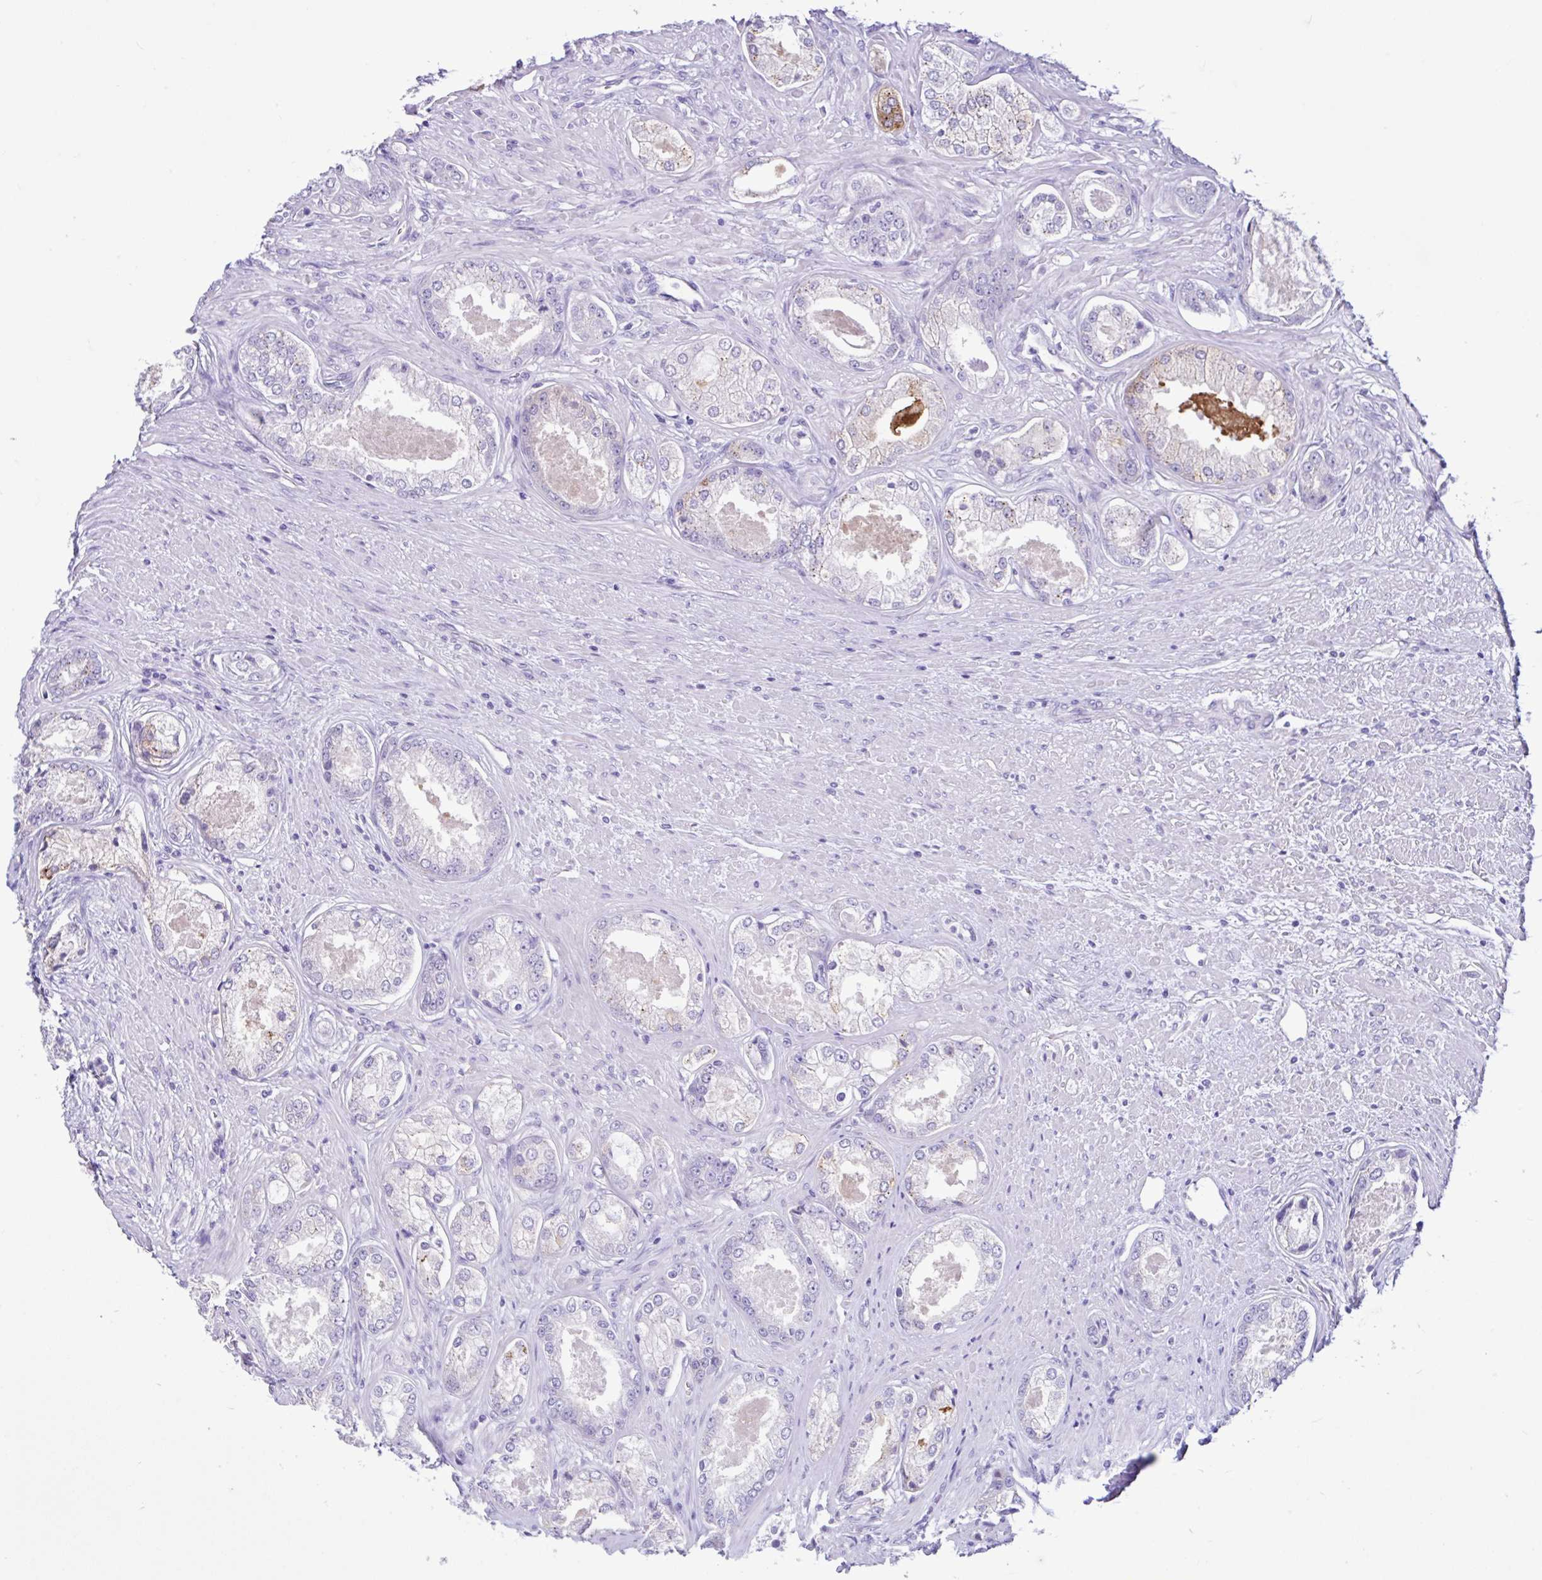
{"staining": {"intensity": "moderate", "quantity": "<25%", "location": "cytoplasmic/membranous"}, "tissue": "prostate cancer", "cell_type": "Tumor cells", "image_type": "cancer", "snomed": [{"axis": "morphology", "description": "Adenocarcinoma, Low grade"}, {"axis": "topography", "description": "Prostate"}], "caption": "Moderate cytoplasmic/membranous protein expression is identified in about <25% of tumor cells in prostate cancer (low-grade adenocarcinoma).", "gene": "CYP19A1", "patient": {"sex": "male", "age": 68}}